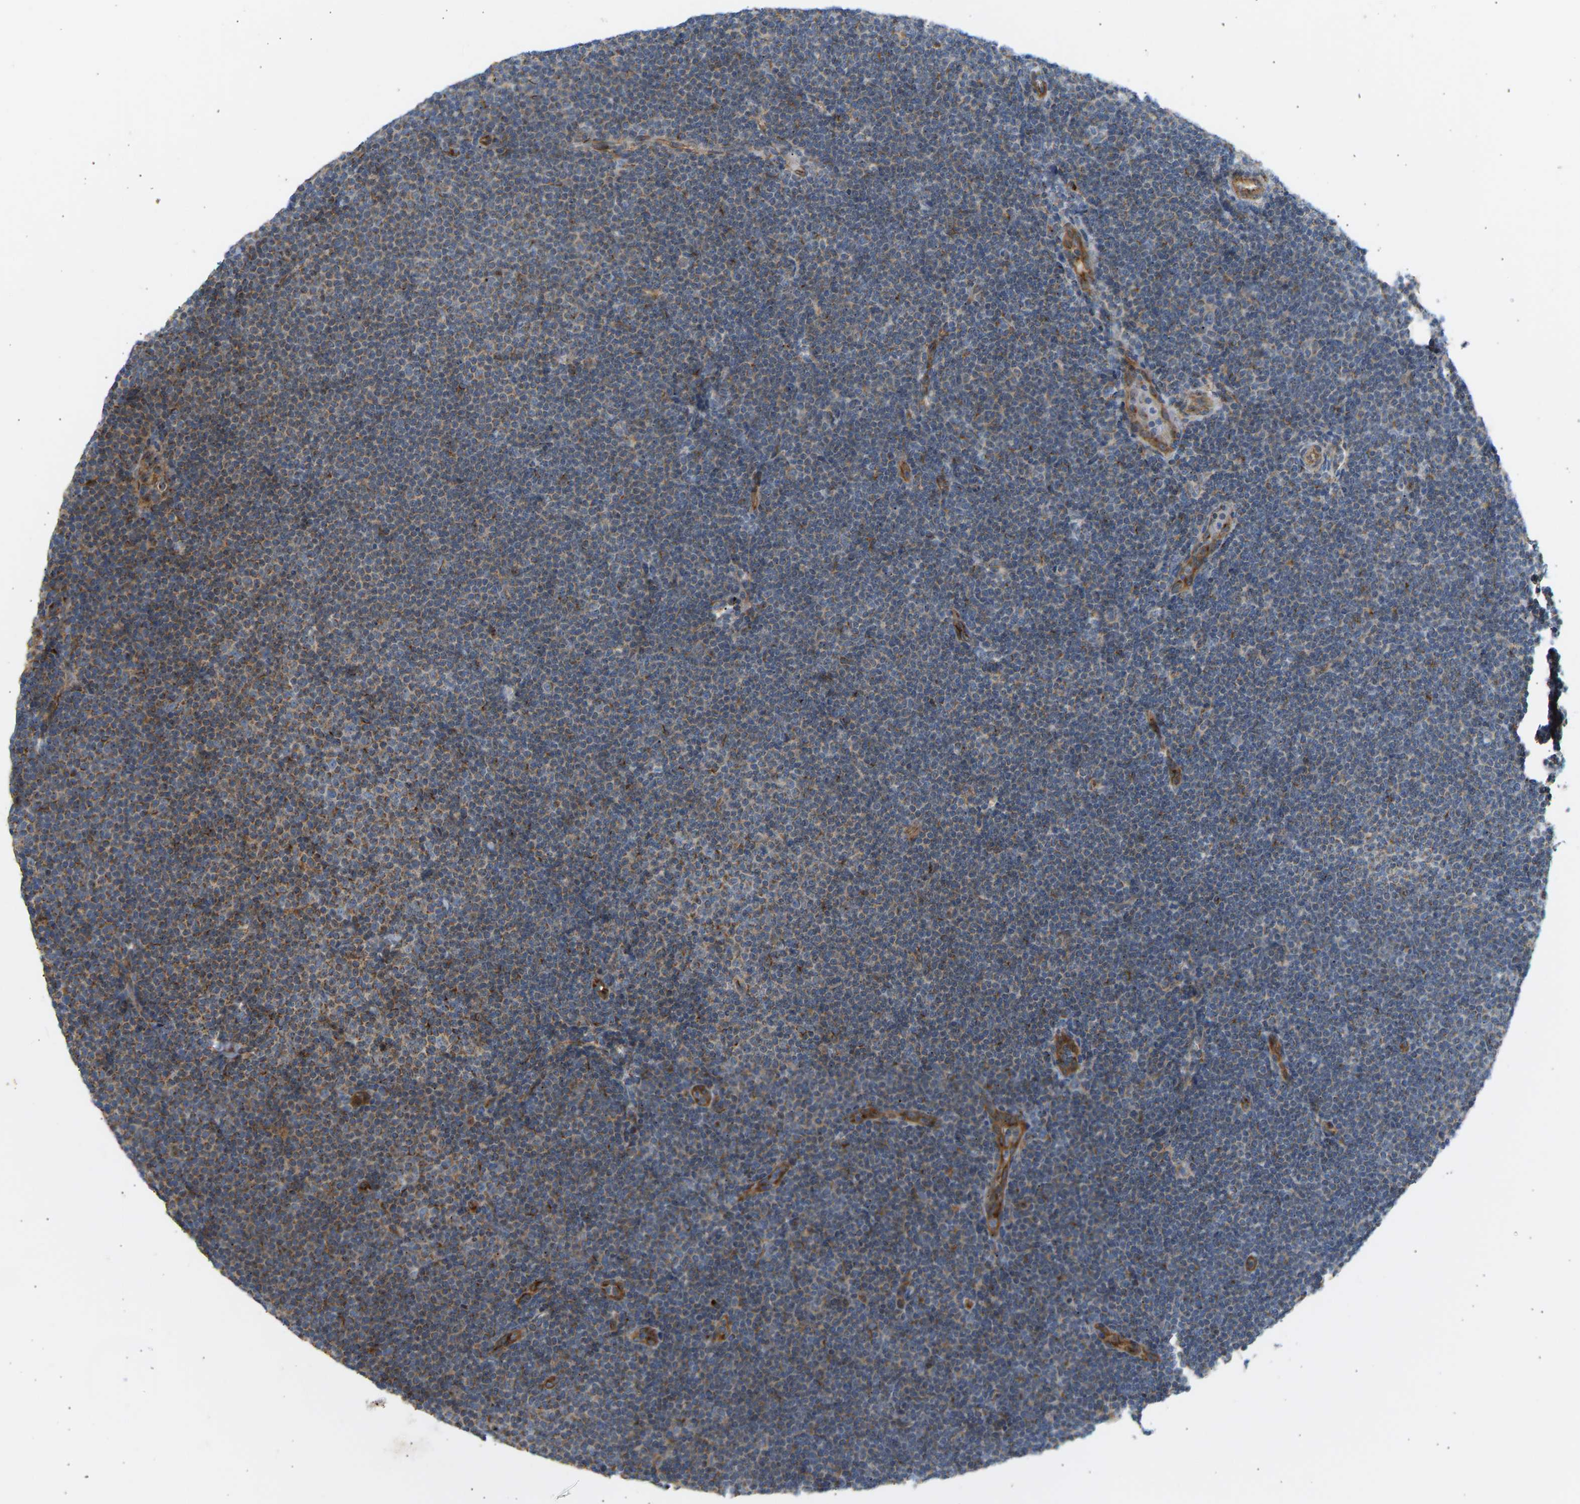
{"staining": {"intensity": "moderate", "quantity": "<25%", "location": "cytoplasmic/membranous"}, "tissue": "lymphoma", "cell_type": "Tumor cells", "image_type": "cancer", "snomed": [{"axis": "morphology", "description": "Malignant lymphoma, non-Hodgkin's type, Low grade"}, {"axis": "topography", "description": "Lymph node"}], "caption": "Low-grade malignant lymphoma, non-Hodgkin's type stained for a protein (brown) demonstrates moderate cytoplasmic/membranous positive positivity in about <25% of tumor cells.", "gene": "YIPF2", "patient": {"sex": "female", "age": 53}}